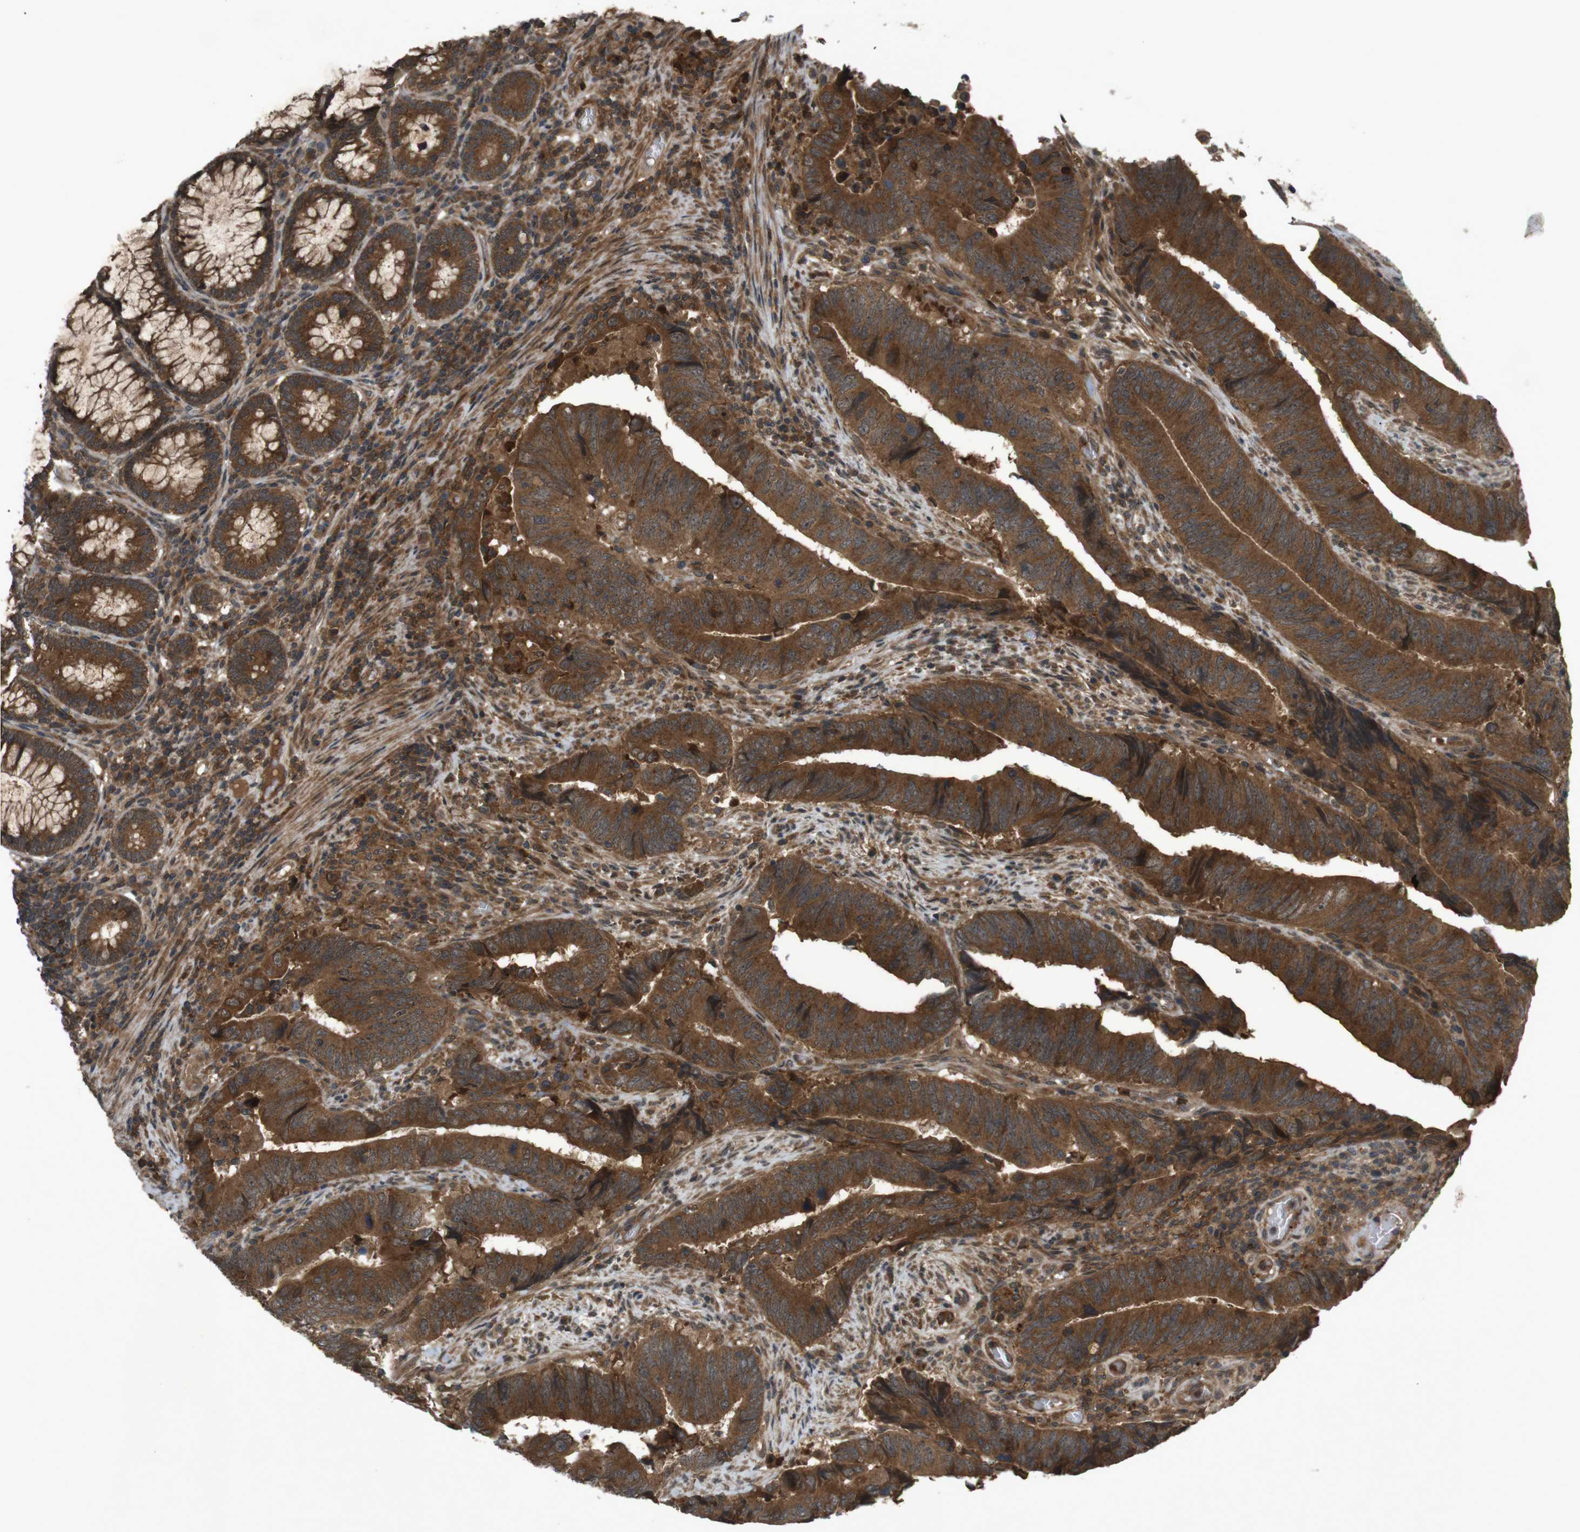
{"staining": {"intensity": "strong", "quantity": ">75%", "location": "cytoplasmic/membranous"}, "tissue": "colorectal cancer", "cell_type": "Tumor cells", "image_type": "cancer", "snomed": [{"axis": "morphology", "description": "Normal tissue, NOS"}, {"axis": "morphology", "description": "Adenocarcinoma, NOS"}, {"axis": "topography", "description": "Colon"}], "caption": "Protein staining demonstrates strong cytoplasmic/membranous positivity in about >75% of tumor cells in adenocarcinoma (colorectal). (Brightfield microscopy of DAB IHC at high magnification).", "gene": "NFKBIE", "patient": {"sex": "male", "age": 56}}